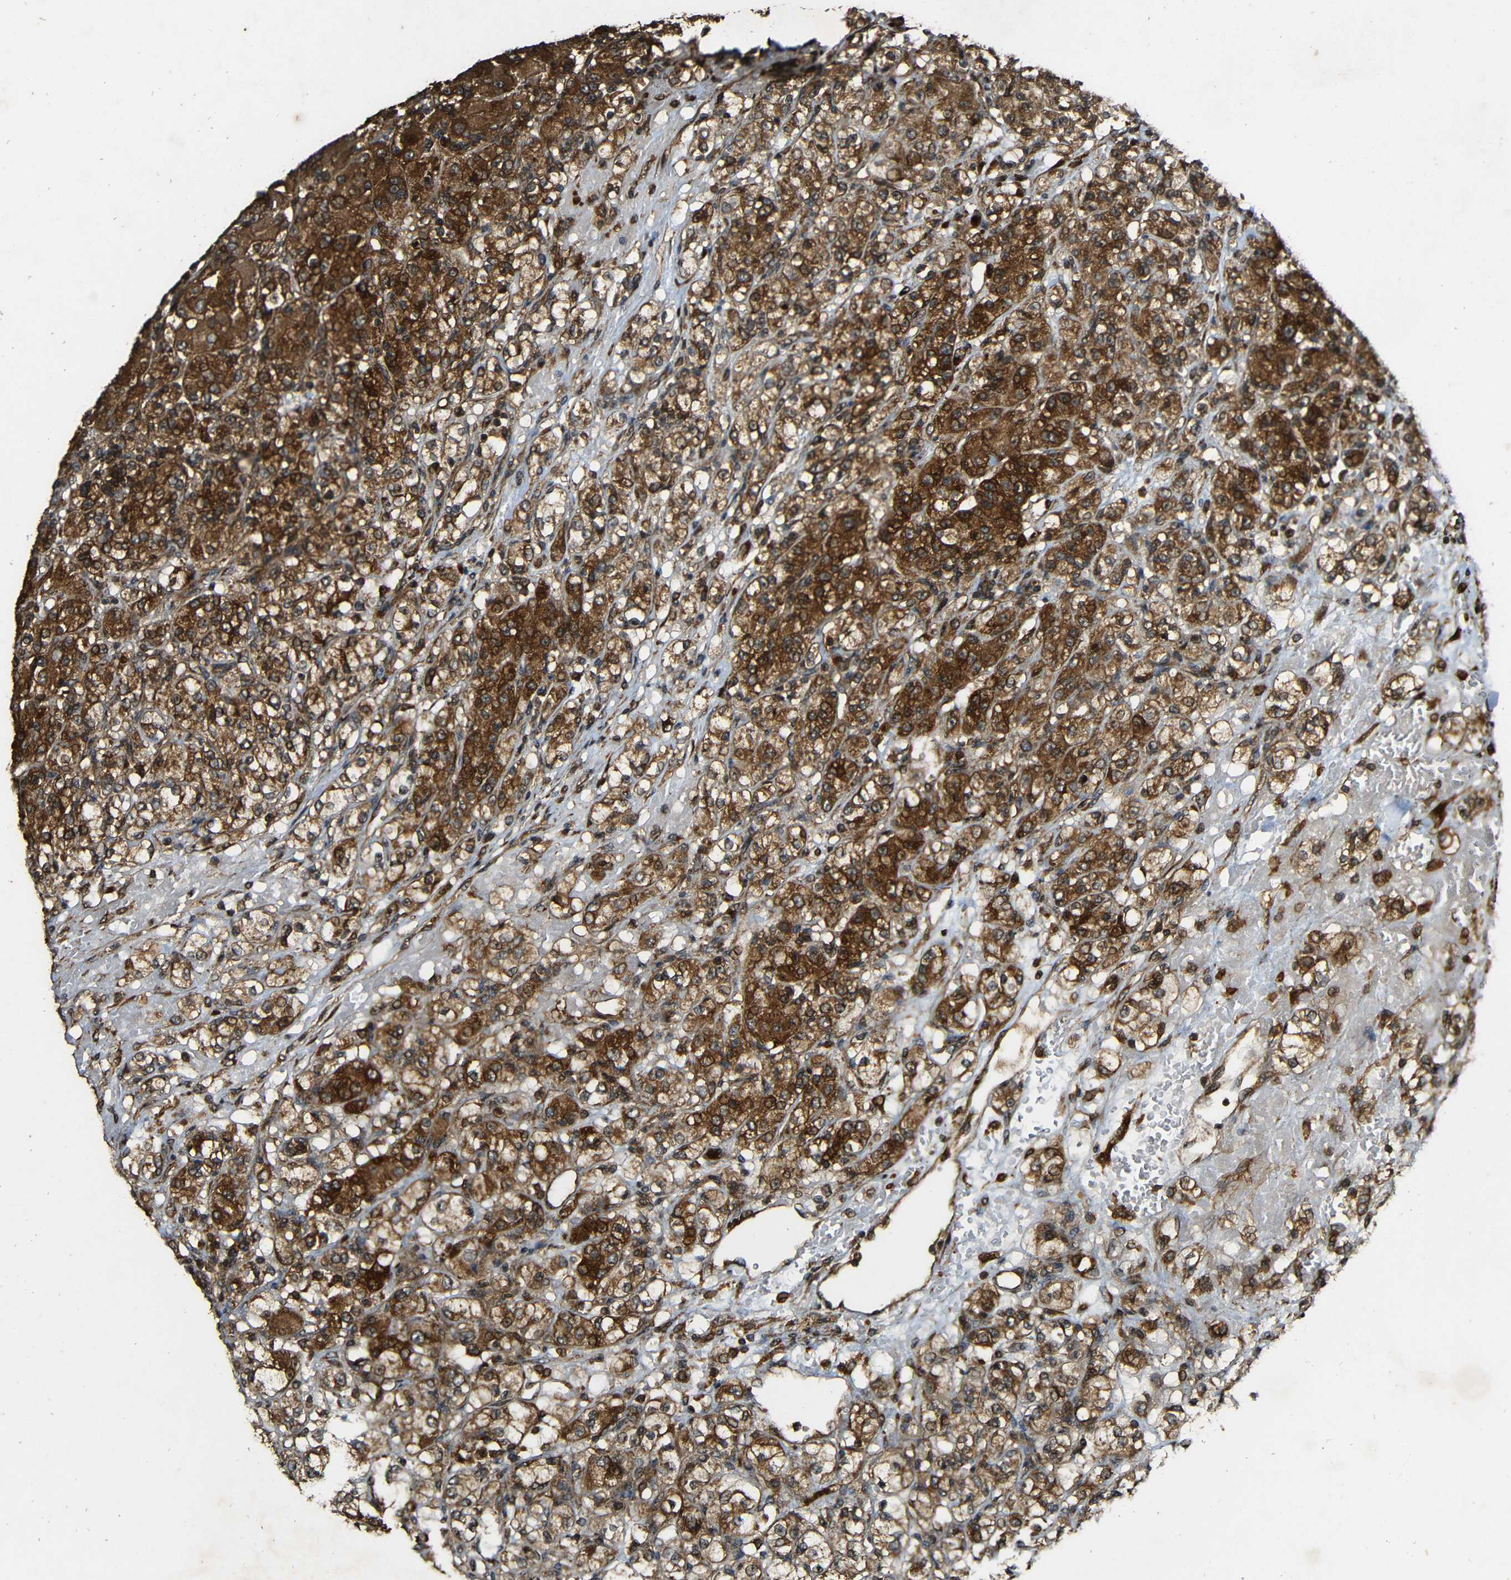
{"staining": {"intensity": "strong", "quantity": ">75%", "location": "cytoplasmic/membranous"}, "tissue": "renal cancer", "cell_type": "Tumor cells", "image_type": "cancer", "snomed": [{"axis": "morphology", "description": "Normal tissue, NOS"}, {"axis": "morphology", "description": "Adenocarcinoma, NOS"}, {"axis": "topography", "description": "Kidney"}], "caption": "This image demonstrates immunohistochemistry staining of human adenocarcinoma (renal), with high strong cytoplasmic/membranous positivity in approximately >75% of tumor cells.", "gene": "CASP8", "patient": {"sex": "male", "age": 61}}